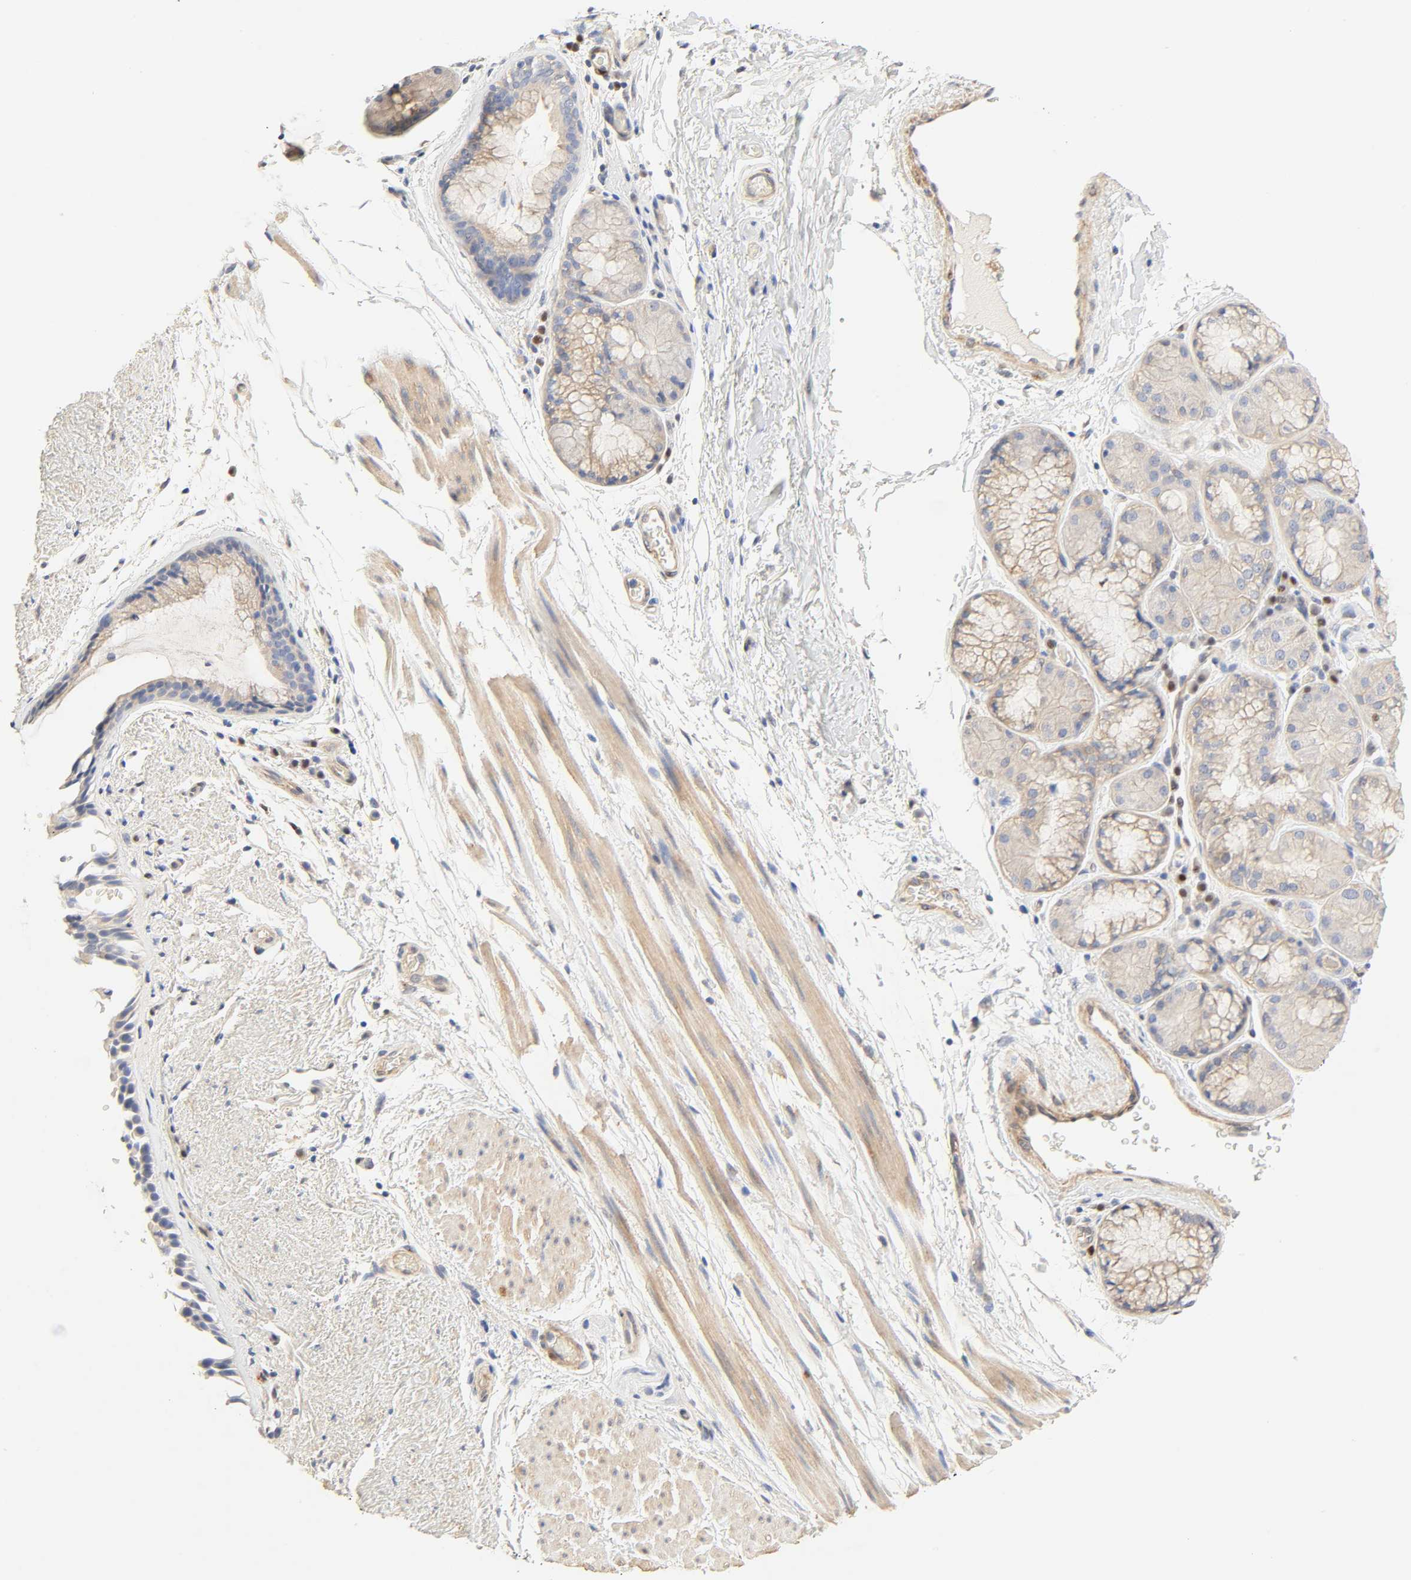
{"staining": {"intensity": "negative", "quantity": "none", "location": "none"}, "tissue": "bronchus", "cell_type": "Respiratory epithelial cells", "image_type": "normal", "snomed": [{"axis": "morphology", "description": "Normal tissue, NOS"}, {"axis": "topography", "description": "Bronchus"}], "caption": "Respiratory epithelial cells are negative for protein expression in benign human bronchus.", "gene": "BORCS8", "patient": {"sex": "female", "age": 54}}